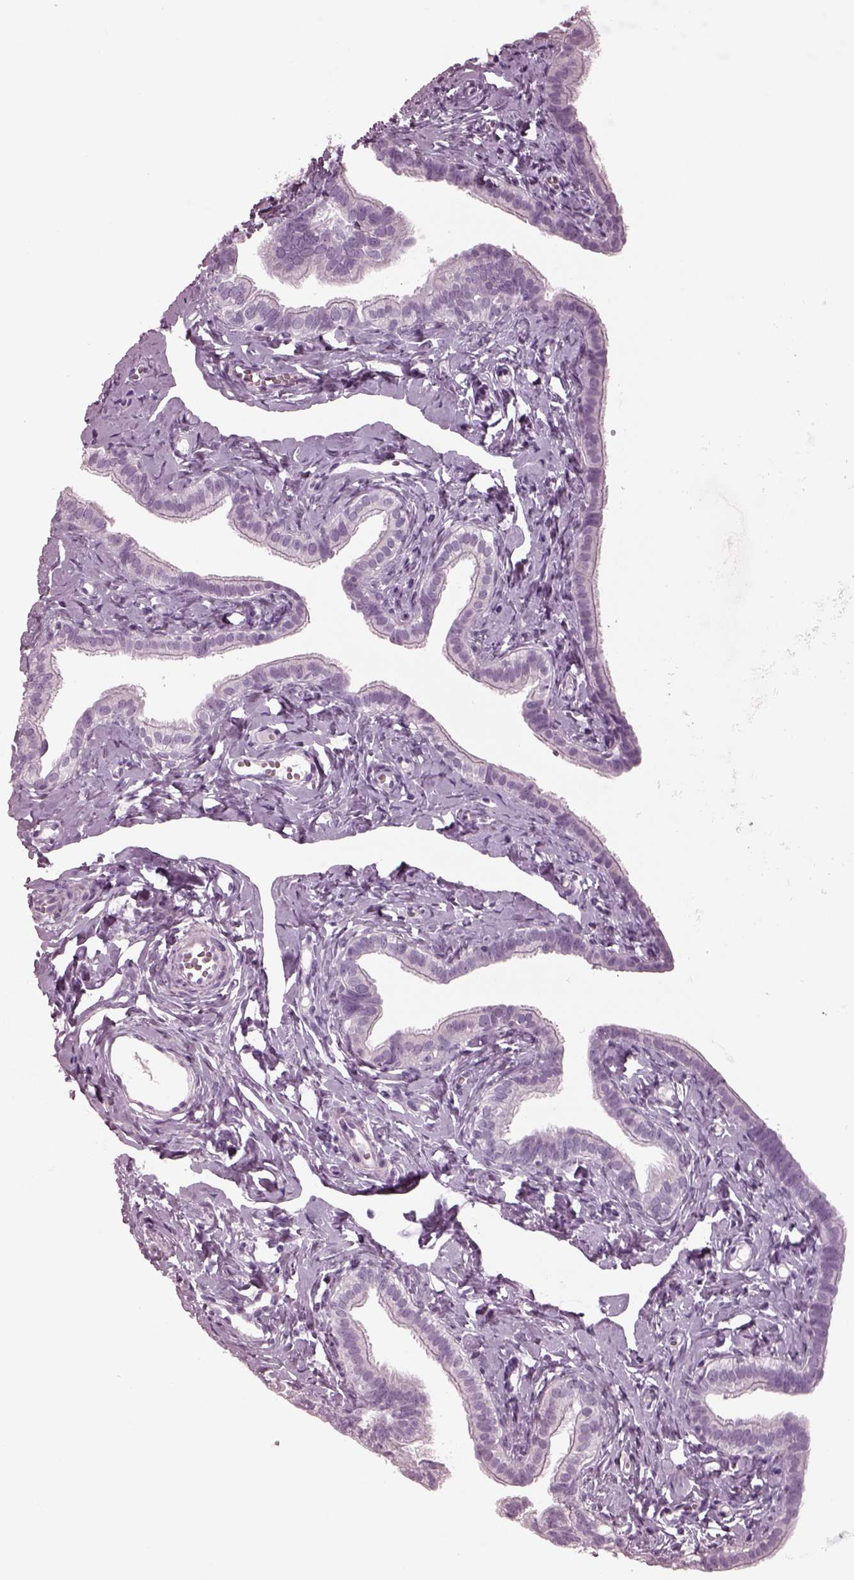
{"staining": {"intensity": "negative", "quantity": "none", "location": "none"}, "tissue": "fallopian tube", "cell_type": "Glandular cells", "image_type": "normal", "snomed": [{"axis": "morphology", "description": "Normal tissue, NOS"}, {"axis": "topography", "description": "Fallopian tube"}], "caption": "High power microscopy micrograph of an immunohistochemistry (IHC) image of benign fallopian tube, revealing no significant staining in glandular cells. The staining was performed using DAB to visualize the protein expression in brown, while the nuclei were stained in blue with hematoxylin (Magnification: 20x).", "gene": "RCVRN", "patient": {"sex": "female", "age": 41}}